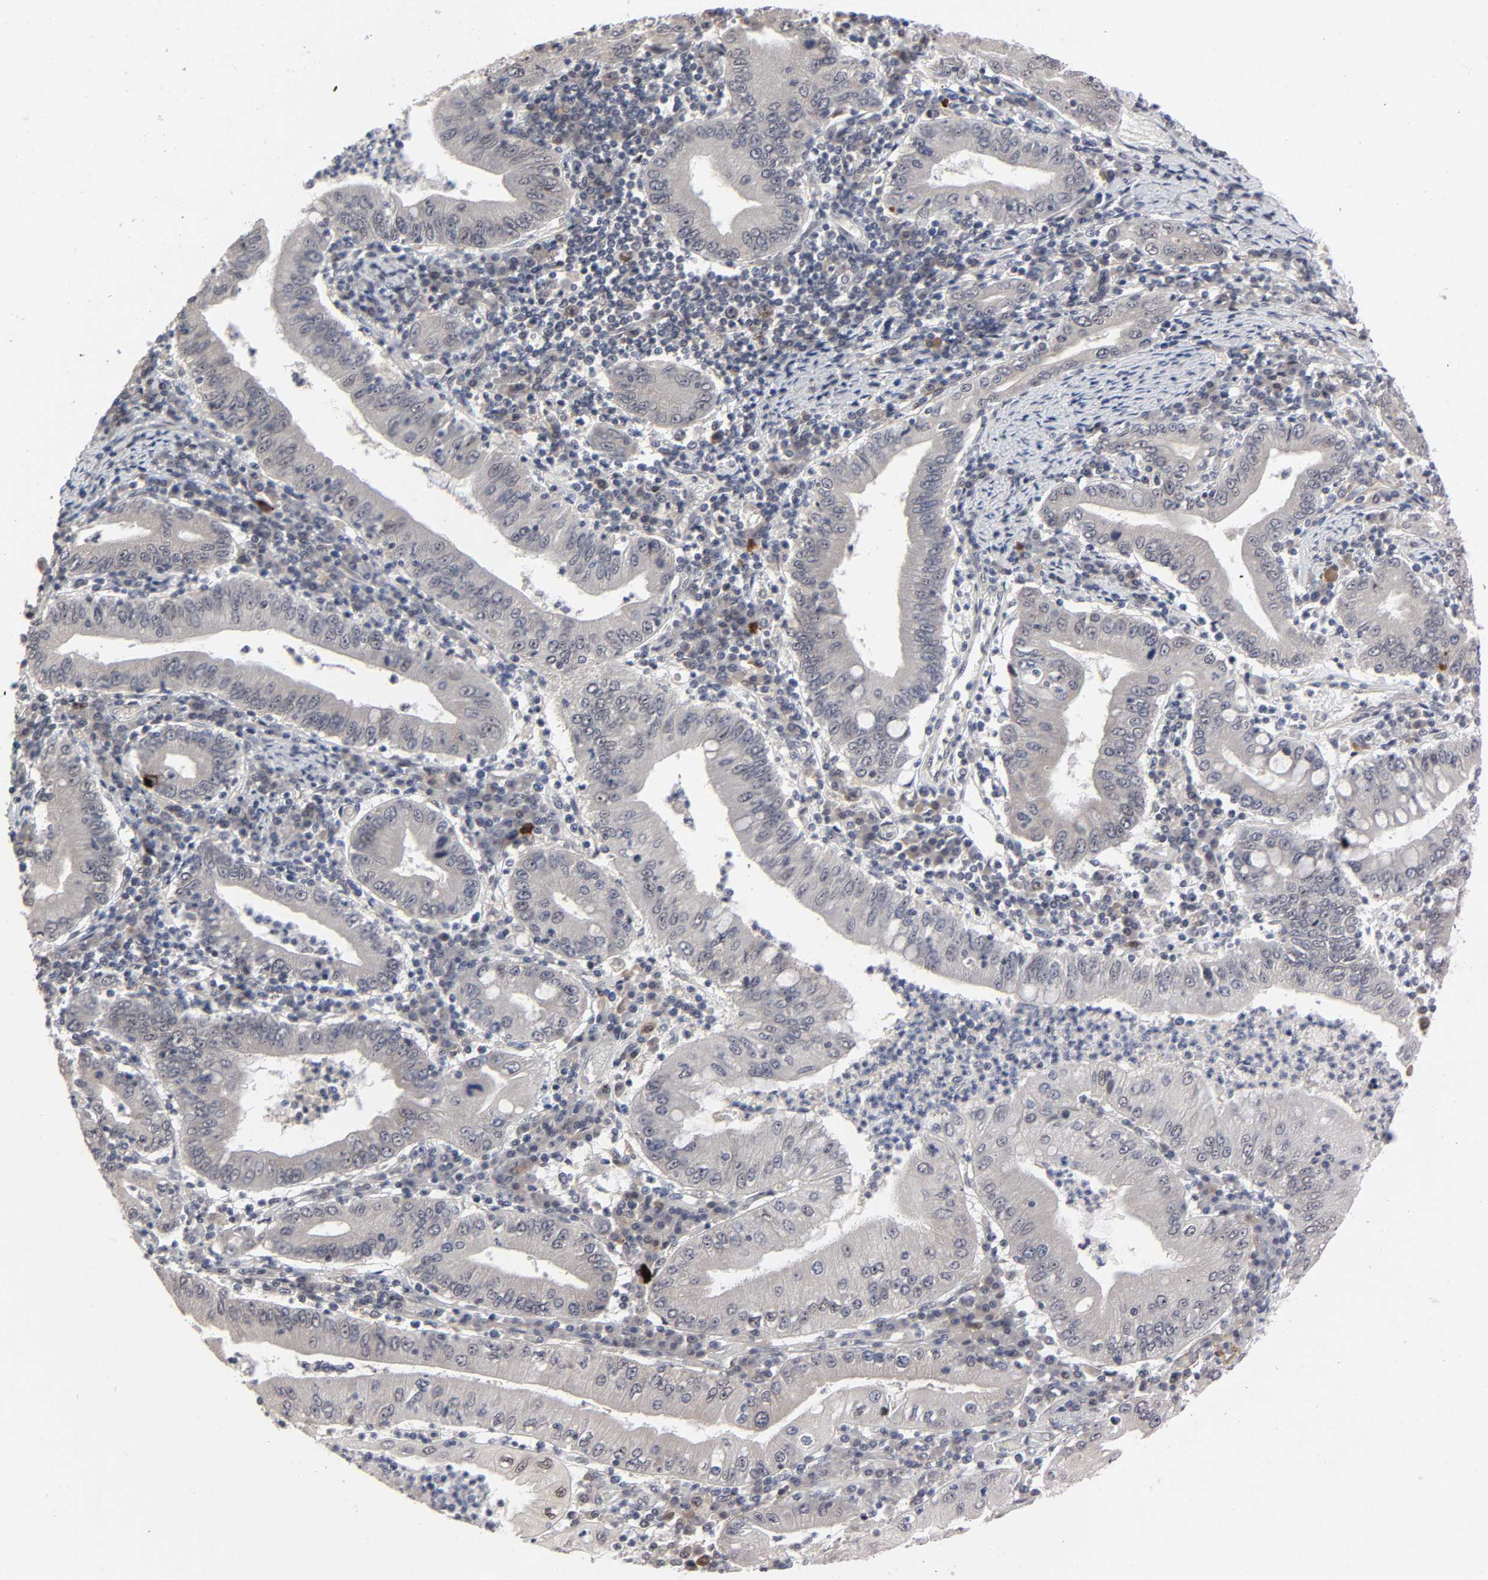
{"staining": {"intensity": "weak", "quantity": "<25%", "location": "nuclear"}, "tissue": "stomach cancer", "cell_type": "Tumor cells", "image_type": "cancer", "snomed": [{"axis": "morphology", "description": "Normal tissue, NOS"}, {"axis": "morphology", "description": "Adenocarcinoma, NOS"}, {"axis": "topography", "description": "Esophagus"}, {"axis": "topography", "description": "Stomach, upper"}, {"axis": "topography", "description": "Peripheral nerve tissue"}], "caption": "High magnification brightfield microscopy of adenocarcinoma (stomach) stained with DAB (3,3'-diaminobenzidine) (brown) and counterstained with hematoxylin (blue): tumor cells show no significant expression.", "gene": "ZKSCAN8", "patient": {"sex": "male", "age": 62}}